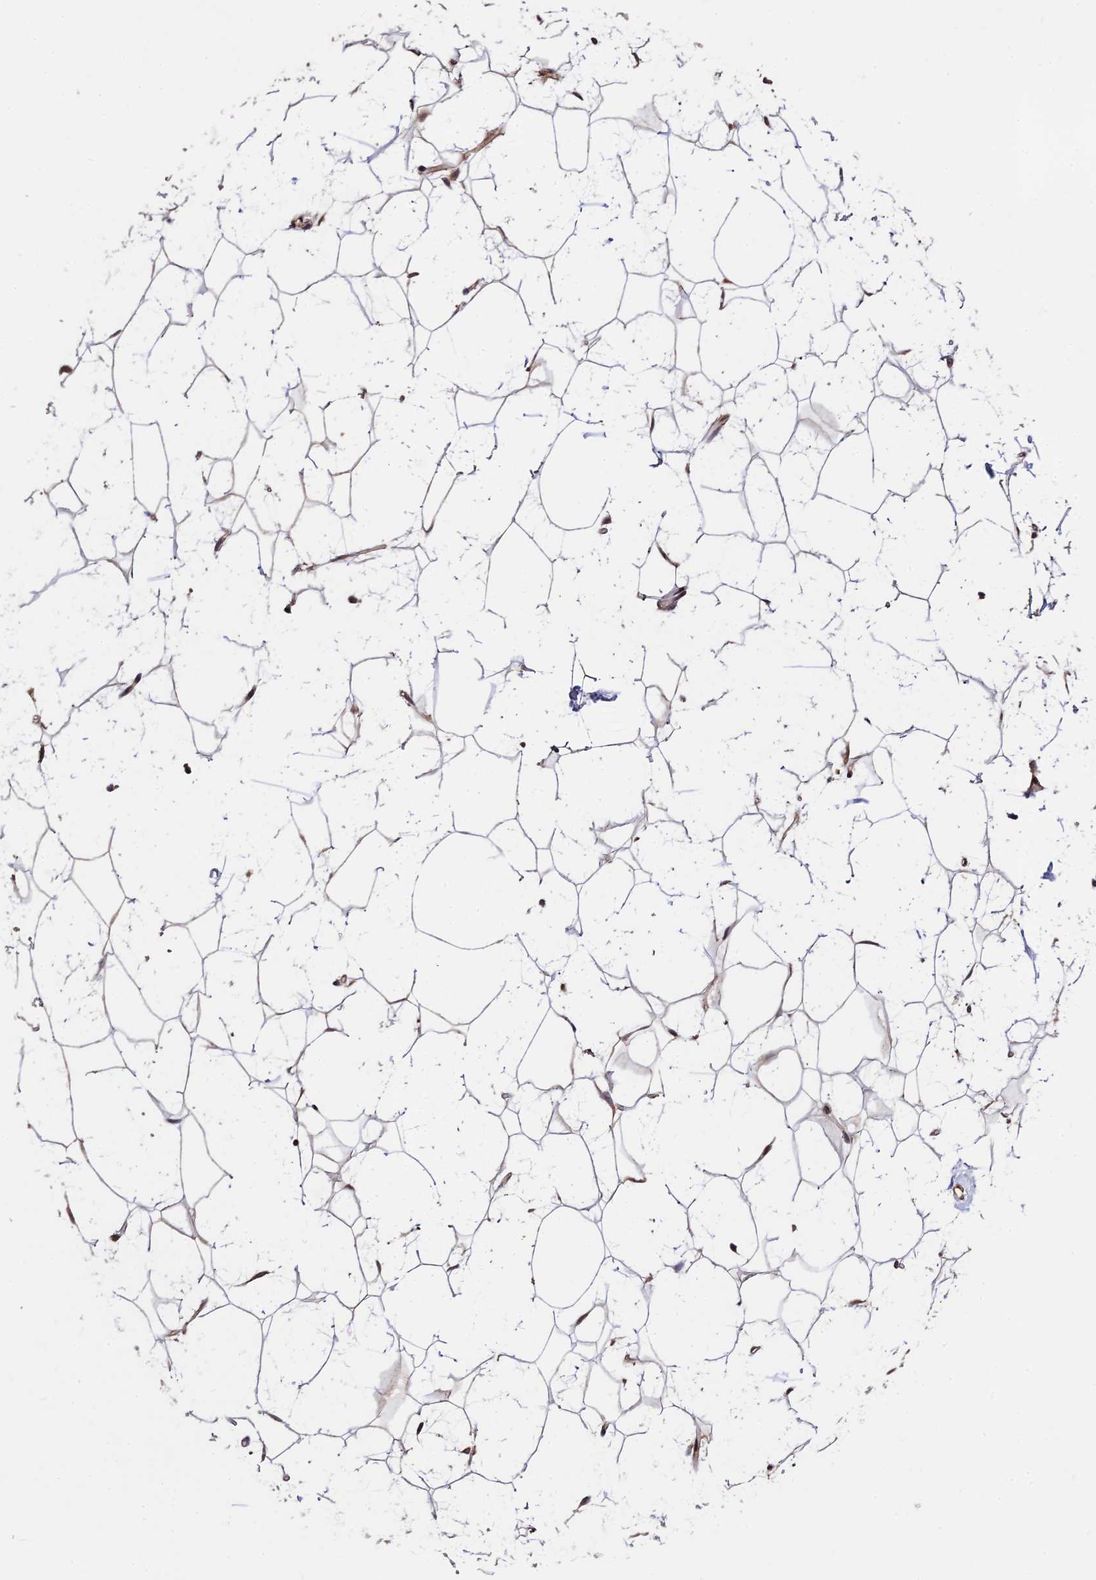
{"staining": {"intensity": "moderate", "quantity": "25%-75%", "location": "cytoplasmic/membranous,nuclear"}, "tissue": "adipose tissue", "cell_type": "Adipocytes", "image_type": "normal", "snomed": [{"axis": "morphology", "description": "Normal tissue, NOS"}, {"axis": "topography", "description": "Breast"}], "caption": "Protein staining of benign adipose tissue exhibits moderate cytoplasmic/membranous,nuclear expression in about 25%-75% of adipocytes. (DAB IHC, brown staining for protein, blue staining for nuclei).", "gene": "CWH43", "patient": {"sex": "female", "age": 26}}